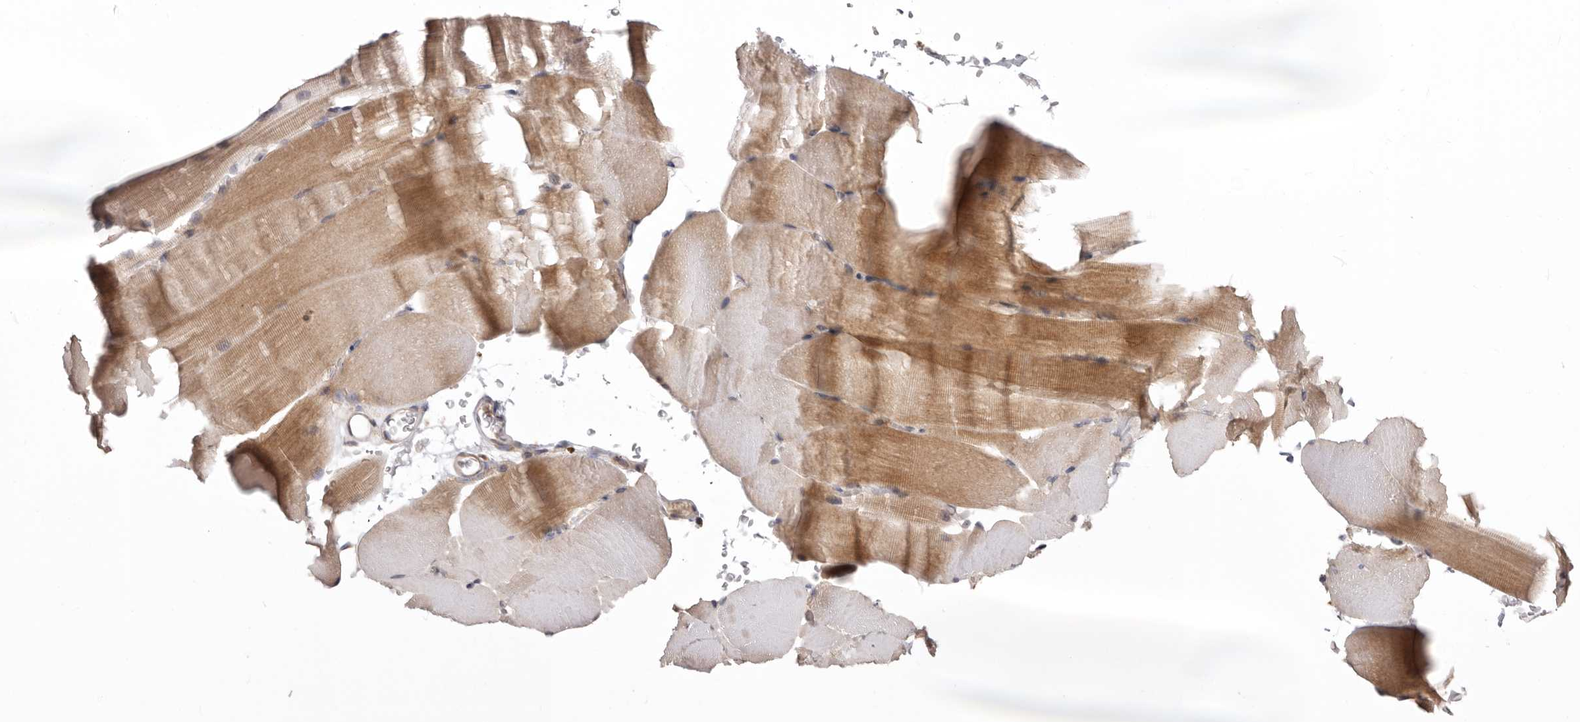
{"staining": {"intensity": "moderate", "quantity": "<25%", "location": "cytoplasmic/membranous"}, "tissue": "skeletal muscle", "cell_type": "Myocytes", "image_type": "normal", "snomed": [{"axis": "morphology", "description": "Normal tissue, NOS"}, {"axis": "topography", "description": "Skeletal muscle"}, {"axis": "topography", "description": "Parathyroid gland"}], "caption": "Immunohistochemistry (DAB (3,3'-diaminobenzidine)) staining of unremarkable skeletal muscle exhibits moderate cytoplasmic/membranous protein positivity in about <25% of myocytes.", "gene": "TMUB1", "patient": {"sex": "female", "age": 37}}